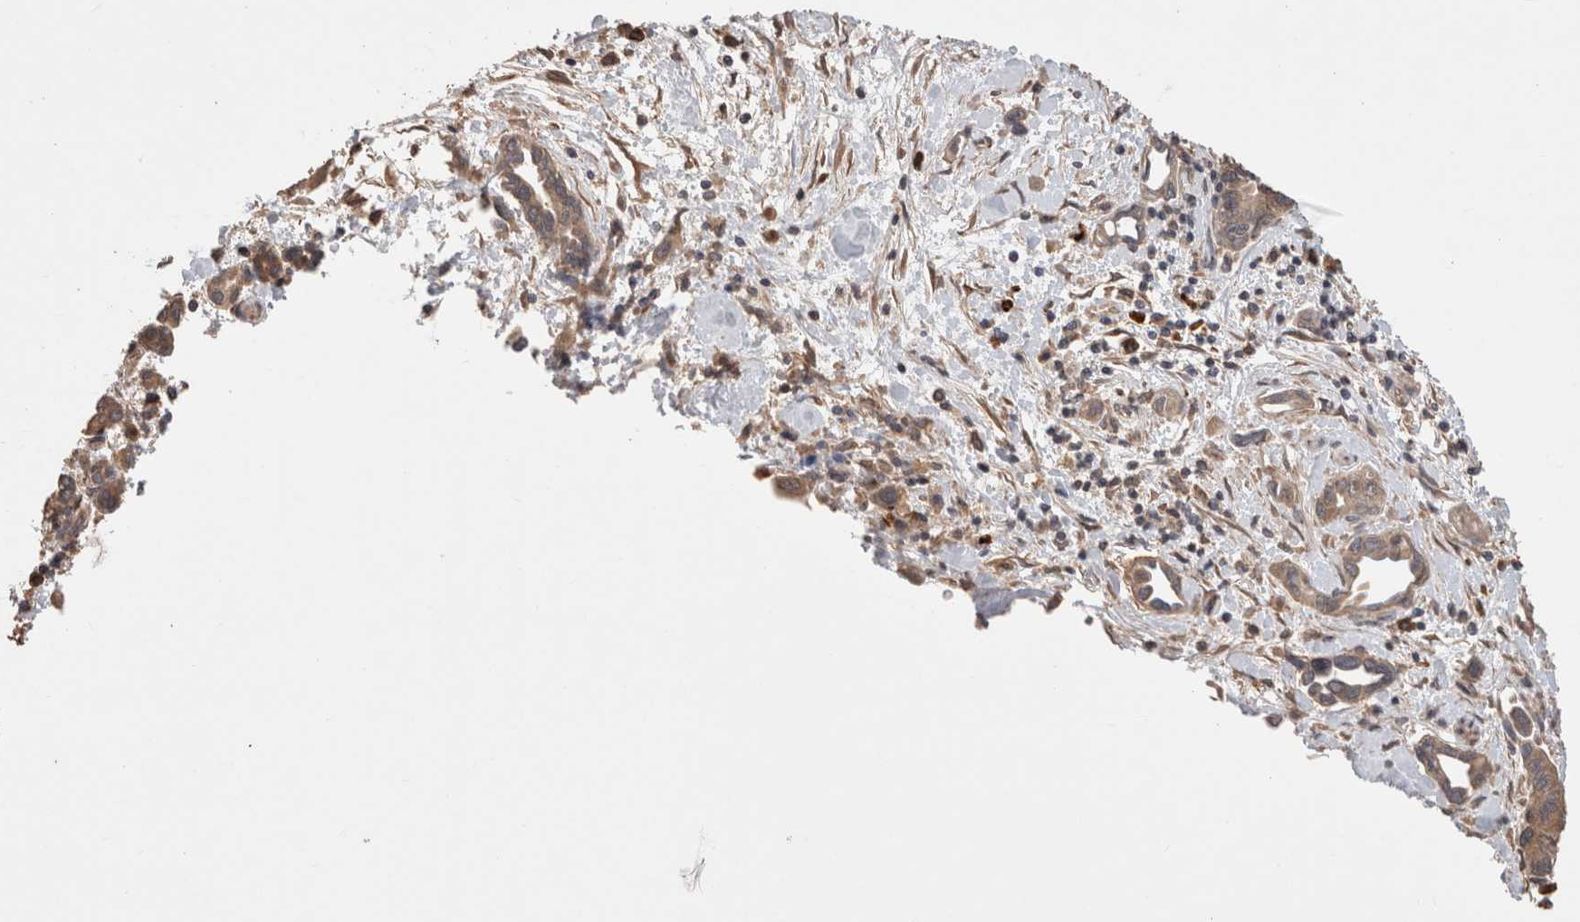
{"staining": {"intensity": "moderate", "quantity": ">75%", "location": "cytoplasmic/membranous"}, "tissue": "pancreatic cancer", "cell_type": "Tumor cells", "image_type": "cancer", "snomed": [{"axis": "morphology", "description": "Adenocarcinoma, NOS"}, {"axis": "topography", "description": "Pancreas"}], "caption": "About >75% of tumor cells in human pancreatic cancer (adenocarcinoma) reveal moderate cytoplasmic/membranous protein positivity as visualized by brown immunohistochemical staining.", "gene": "HROB", "patient": {"sex": "female", "age": 57}}